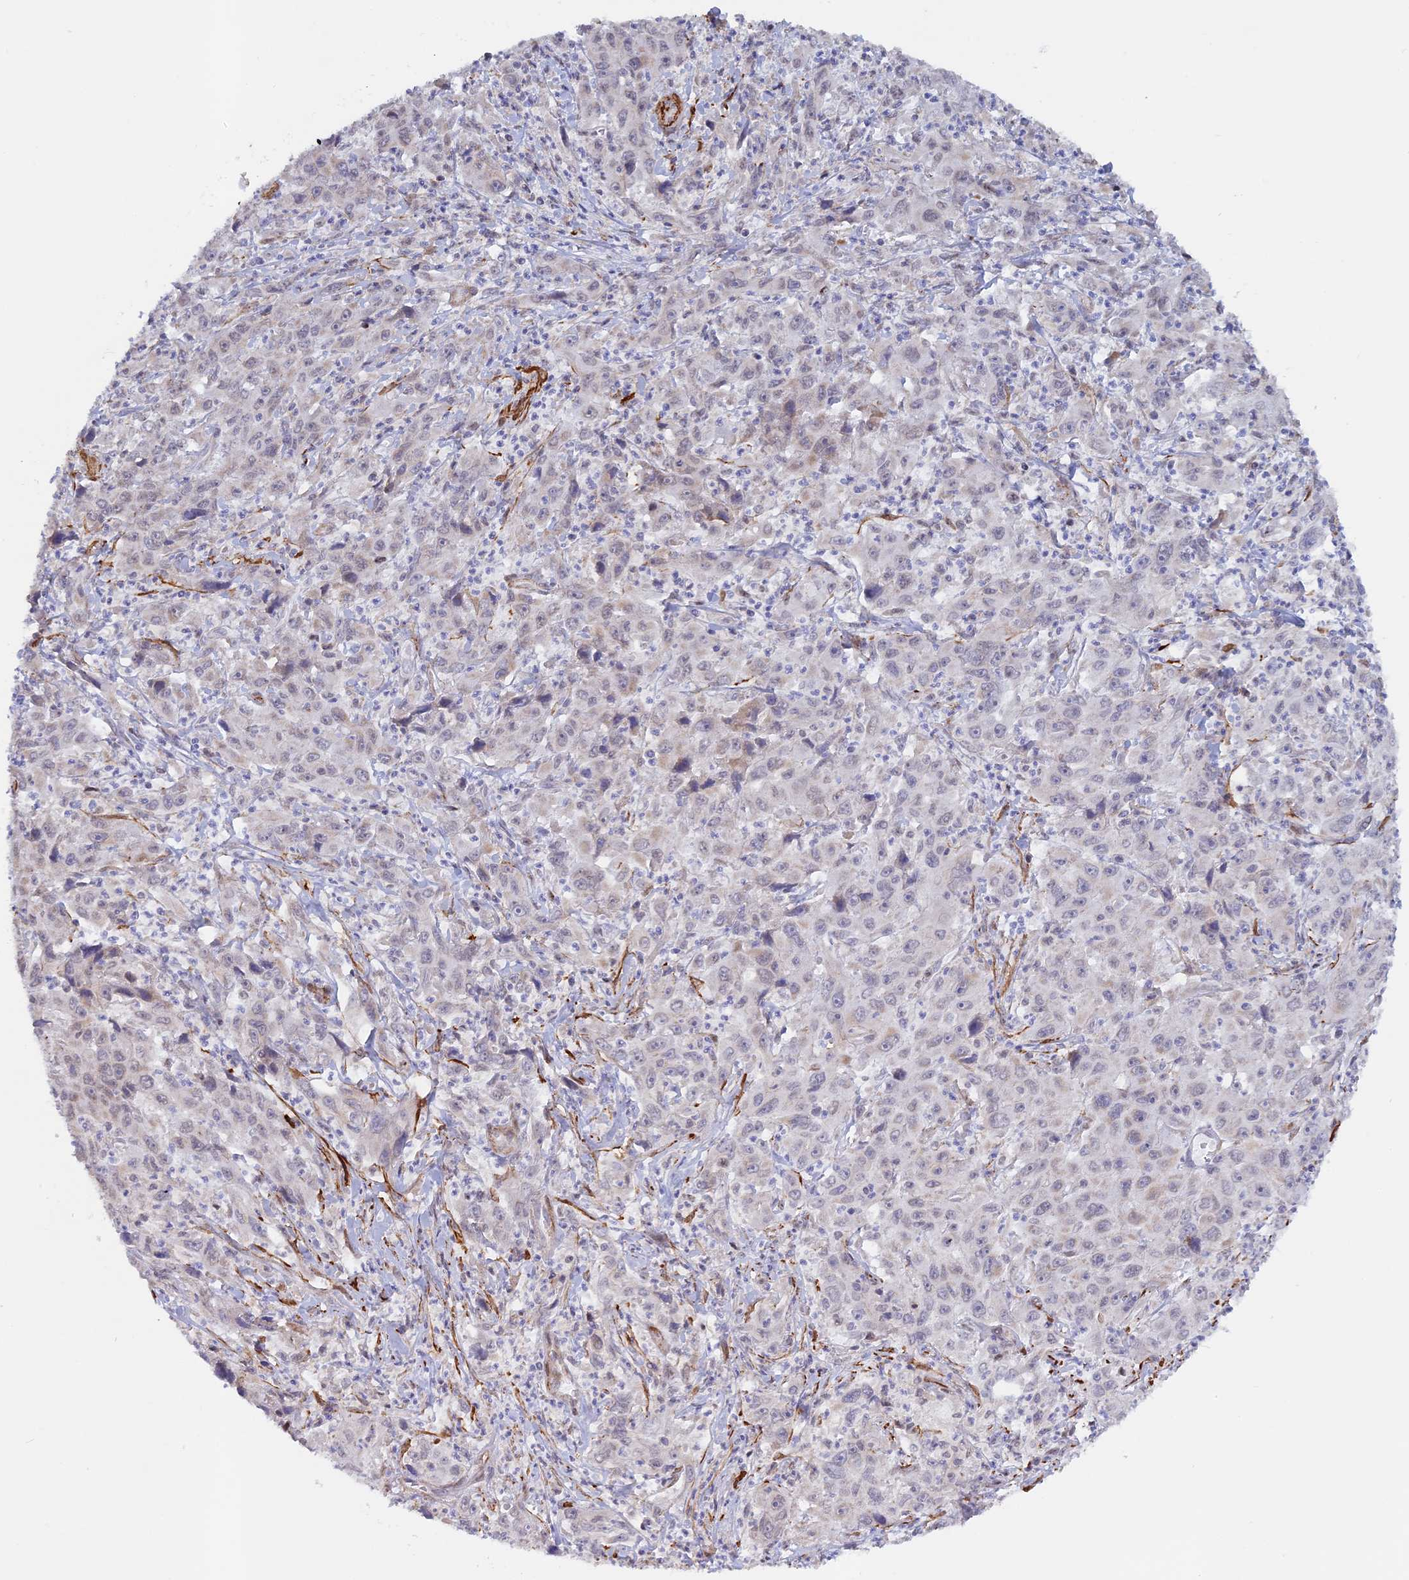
{"staining": {"intensity": "negative", "quantity": "none", "location": "none"}, "tissue": "liver cancer", "cell_type": "Tumor cells", "image_type": "cancer", "snomed": [{"axis": "morphology", "description": "Carcinoma, Hepatocellular, NOS"}, {"axis": "topography", "description": "Liver"}], "caption": "Immunohistochemistry (IHC) micrograph of neoplastic tissue: liver cancer (hepatocellular carcinoma) stained with DAB (3,3'-diaminobenzidine) displays no significant protein expression in tumor cells. The staining is performed using DAB (3,3'-diaminobenzidine) brown chromogen with nuclei counter-stained in using hematoxylin.", "gene": "CCDC154", "patient": {"sex": "male", "age": 63}}